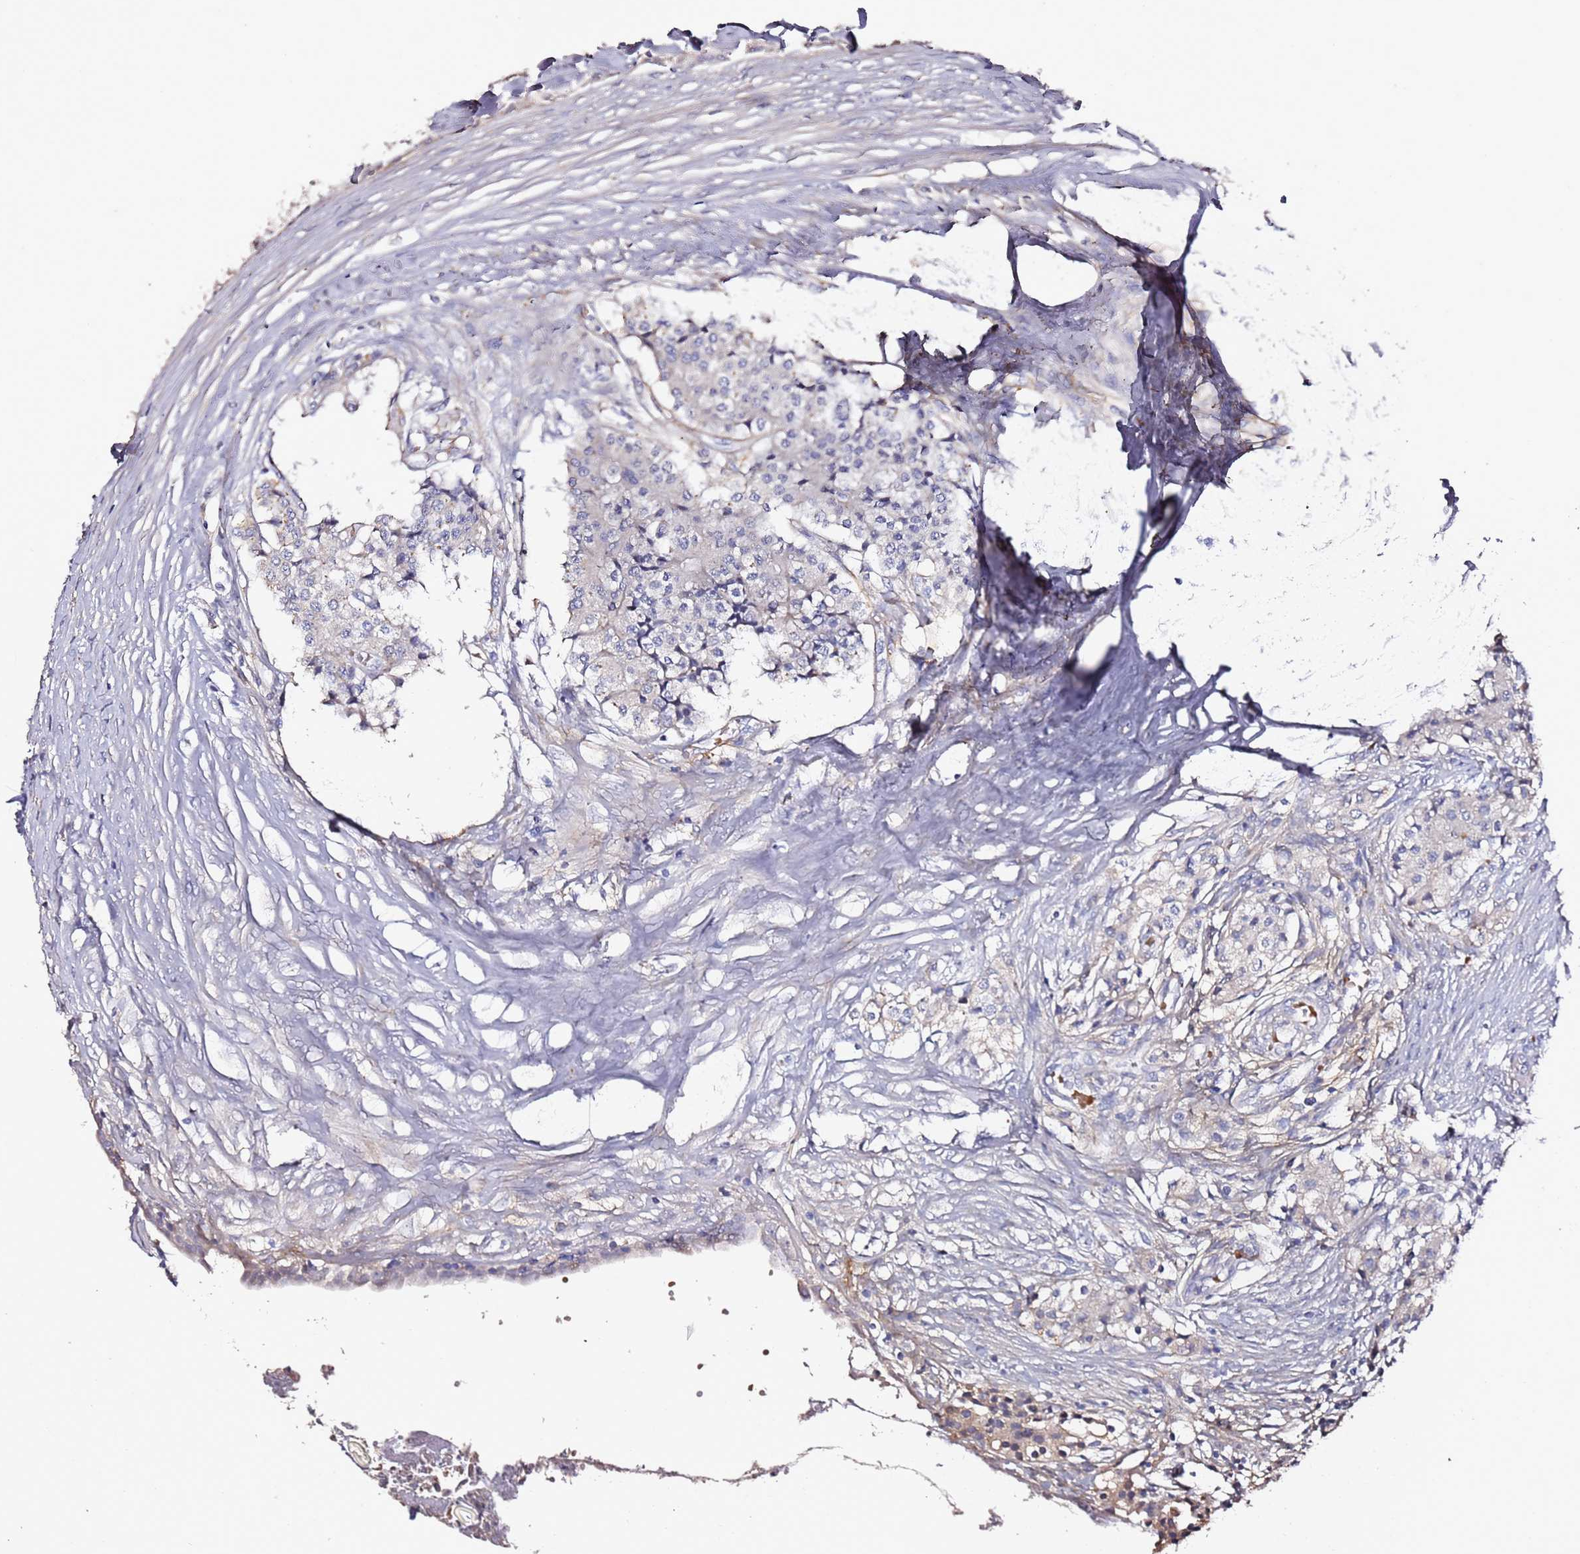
{"staining": {"intensity": "negative", "quantity": "none", "location": "none"}, "tissue": "carcinoid", "cell_type": "Tumor cells", "image_type": "cancer", "snomed": [{"axis": "morphology", "description": "Carcinoid, malignant, NOS"}, {"axis": "topography", "description": "Colon"}], "caption": "IHC photomicrograph of carcinoid stained for a protein (brown), which shows no staining in tumor cells.", "gene": "C3orf80", "patient": {"sex": "female", "age": 52}}